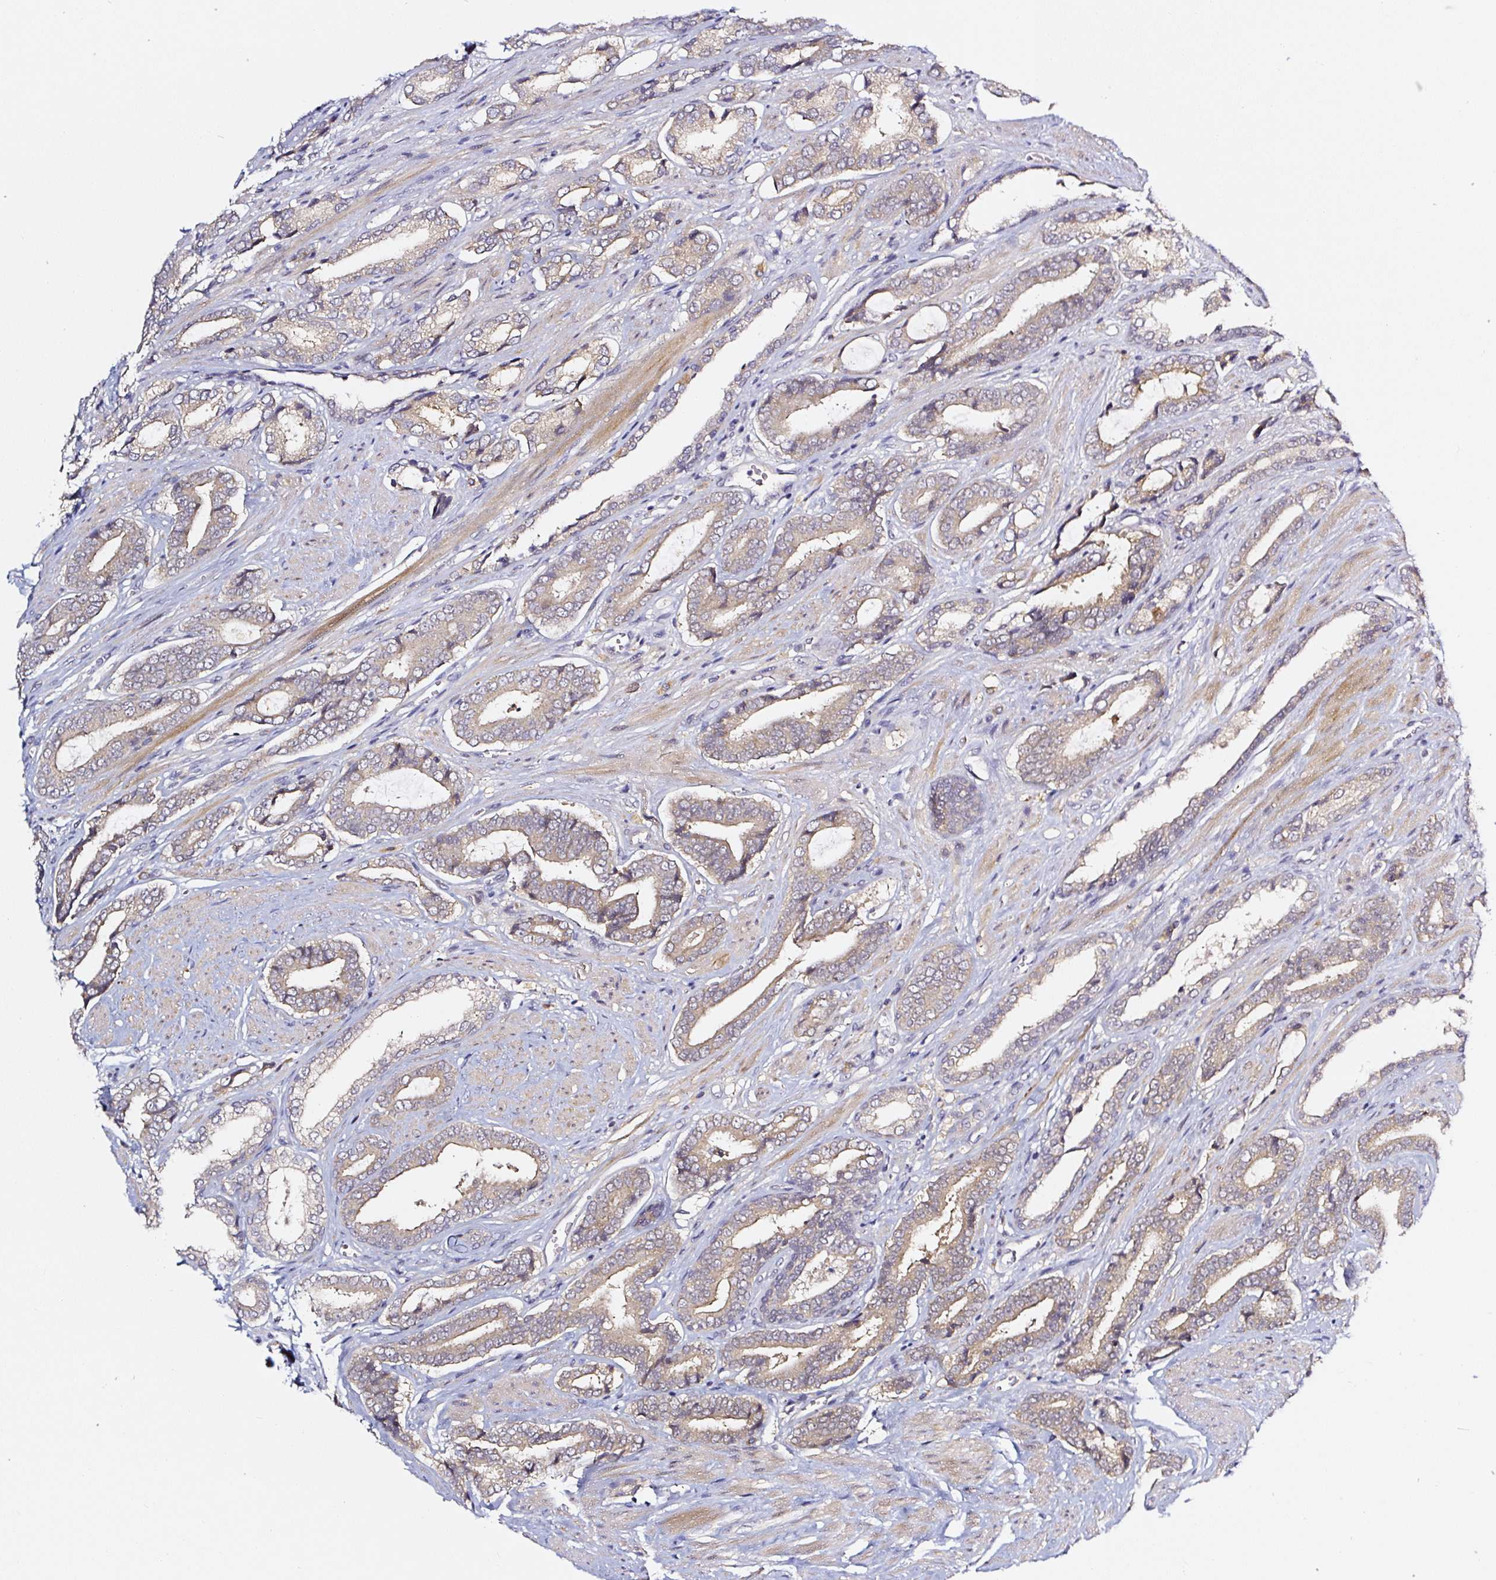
{"staining": {"intensity": "weak", "quantity": ">75%", "location": "cytoplasmic/membranous"}, "tissue": "prostate cancer", "cell_type": "Tumor cells", "image_type": "cancer", "snomed": [{"axis": "morphology", "description": "Adenocarcinoma, NOS"}, {"axis": "topography", "description": "Prostate and seminal vesicle, NOS"}], "caption": "Adenocarcinoma (prostate) stained with a protein marker demonstrates weak staining in tumor cells.", "gene": "PRKAA2", "patient": {"sex": "male", "age": 76}}